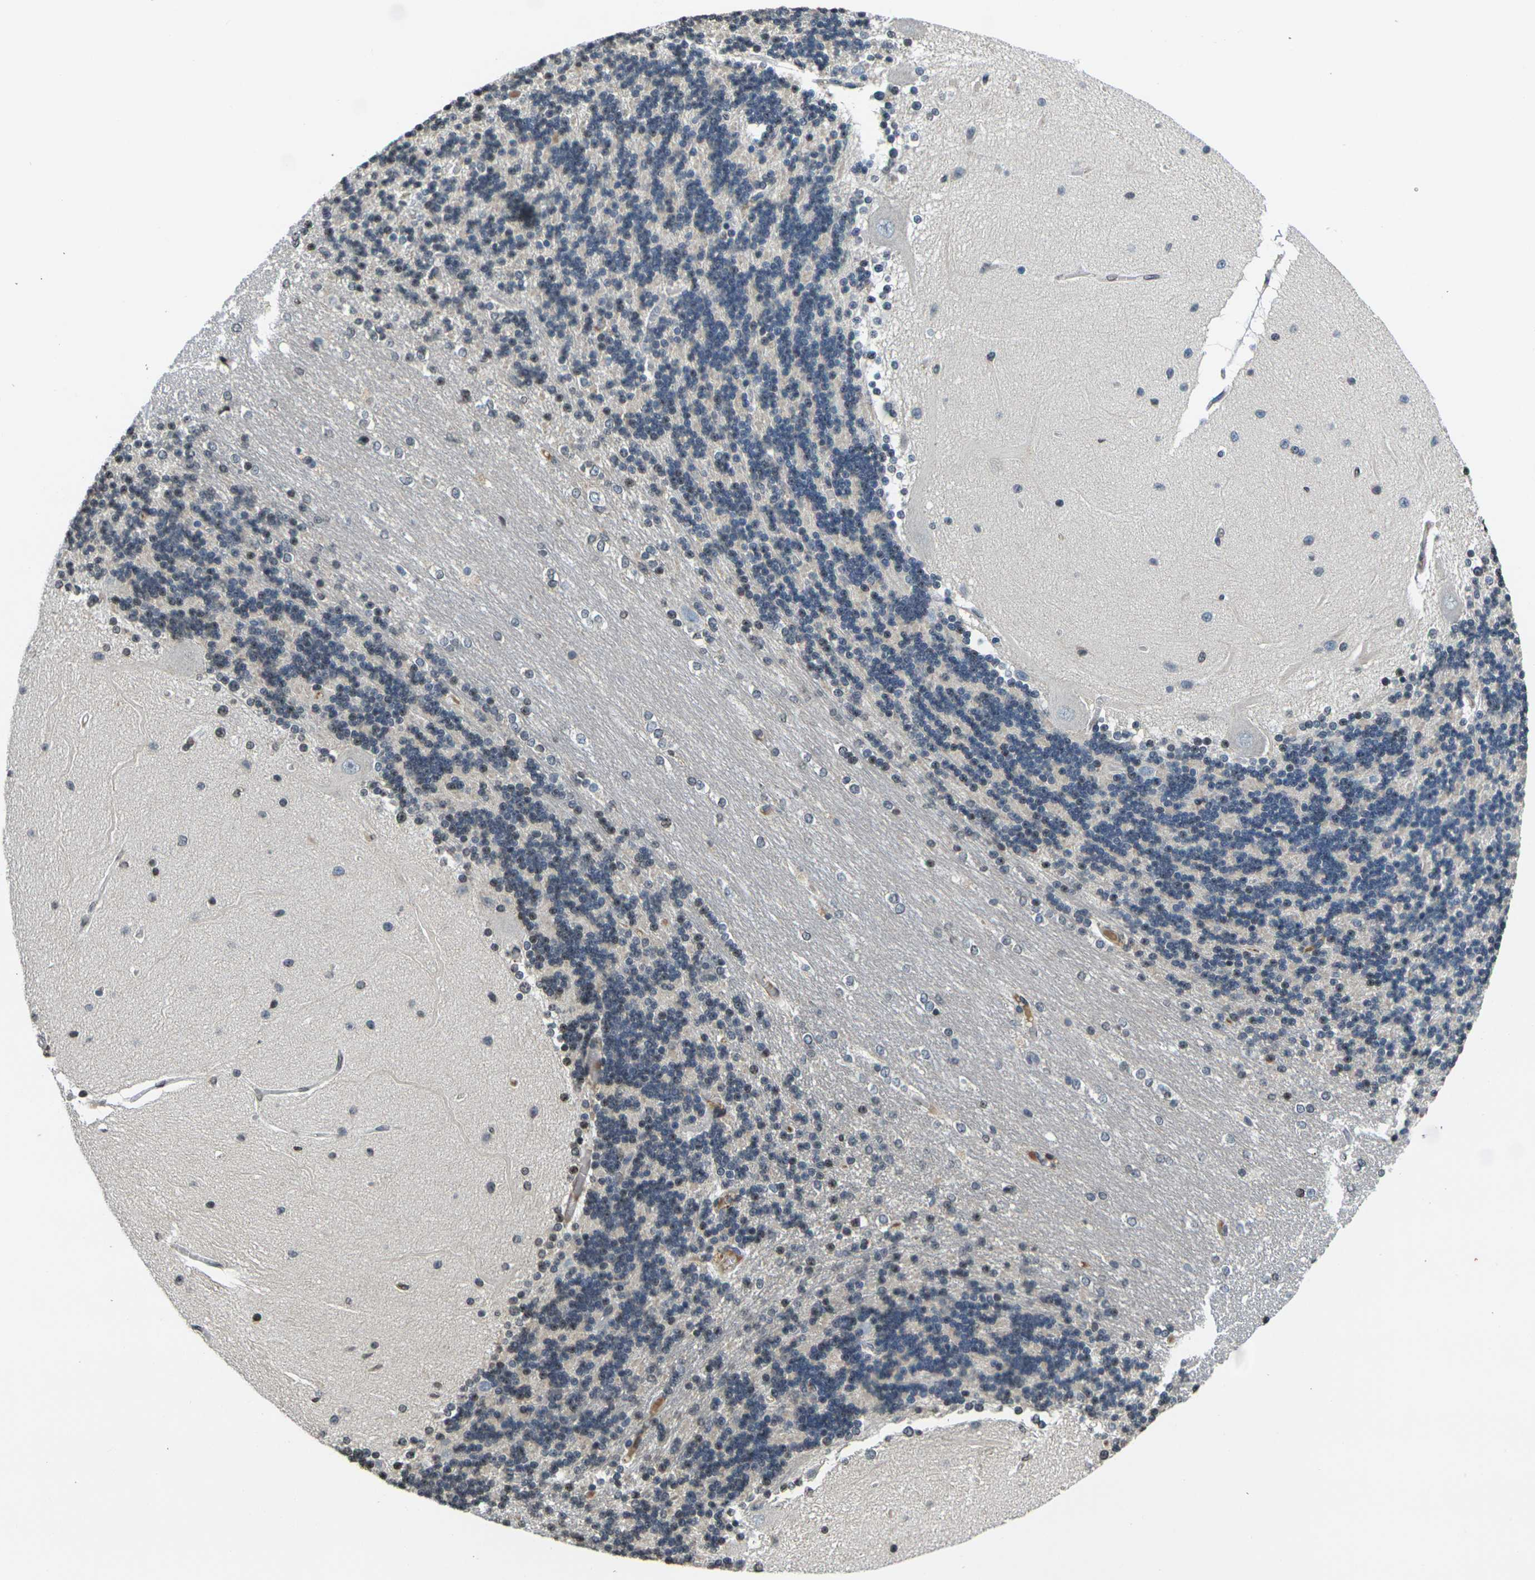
{"staining": {"intensity": "negative", "quantity": "none", "location": "none"}, "tissue": "cerebellum", "cell_type": "Cells in granular layer", "image_type": "normal", "snomed": [{"axis": "morphology", "description": "Normal tissue, NOS"}, {"axis": "topography", "description": "Cerebellum"}], "caption": "This is a micrograph of immunohistochemistry staining of unremarkable cerebellum, which shows no positivity in cells in granular layer. The staining was performed using DAB (3,3'-diaminobenzidine) to visualize the protein expression in brown, while the nuclei were stained in blue with hematoxylin (Magnification: 20x).", "gene": "C1QC", "patient": {"sex": "female", "age": 54}}